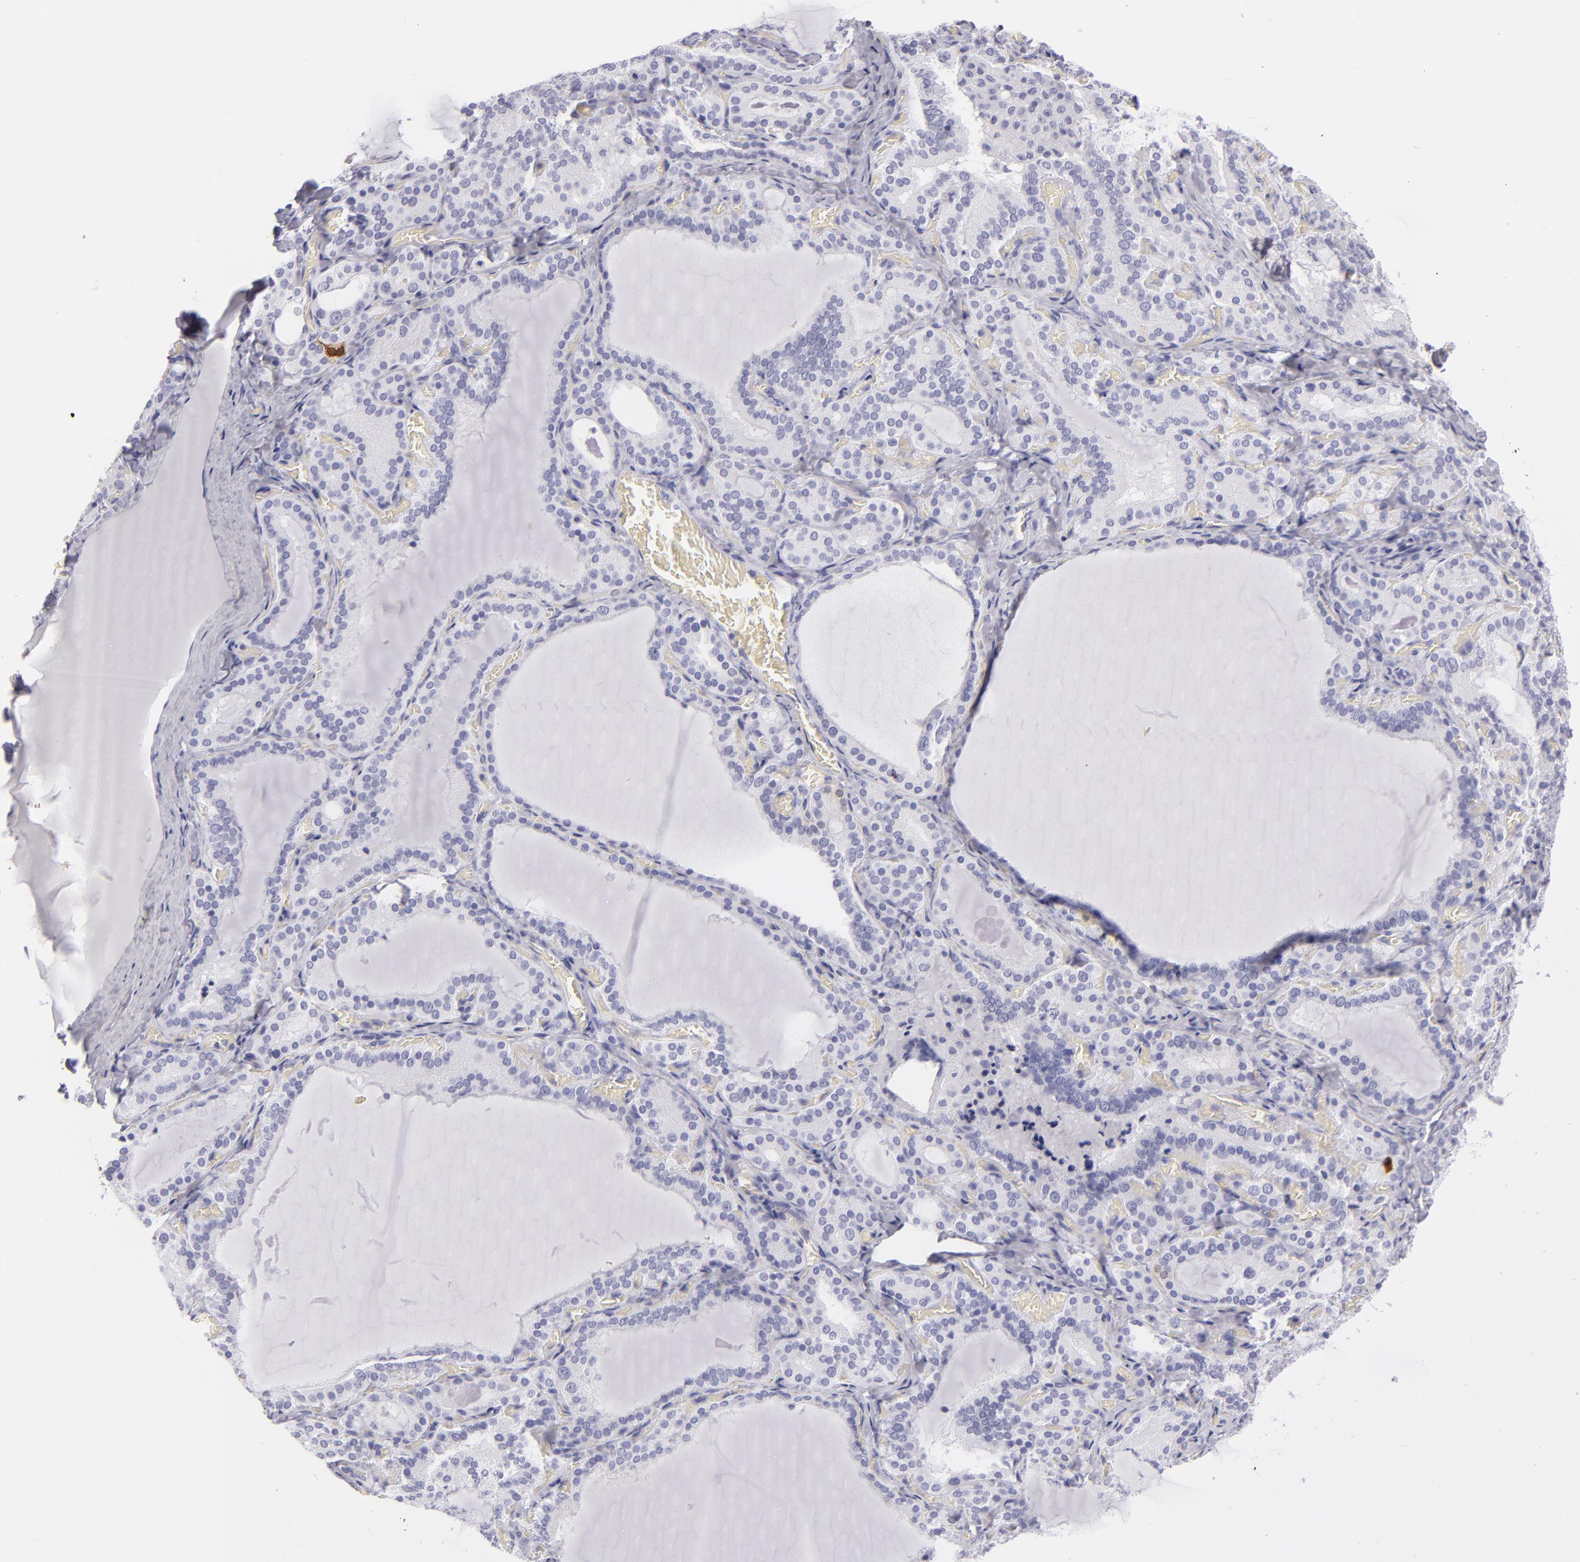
{"staining": {"intensity": "negative", "quantity": "none", "location": "none"}, "tissue": "thyroid gland", "cell_type": "Glandular cells", "image_type": "normal", "snomed": [{"axis": "morphology", "description": "Normal tissue, NOS"}, {"axis": "topography", "description": "Thyroid gland"}], "caption": "Immunohistochemistry of unremarkable thyroid gland reveals no expression in glandular cells.", "gene": "PVALB", "patient": {"sex": "female", "age": 33}}